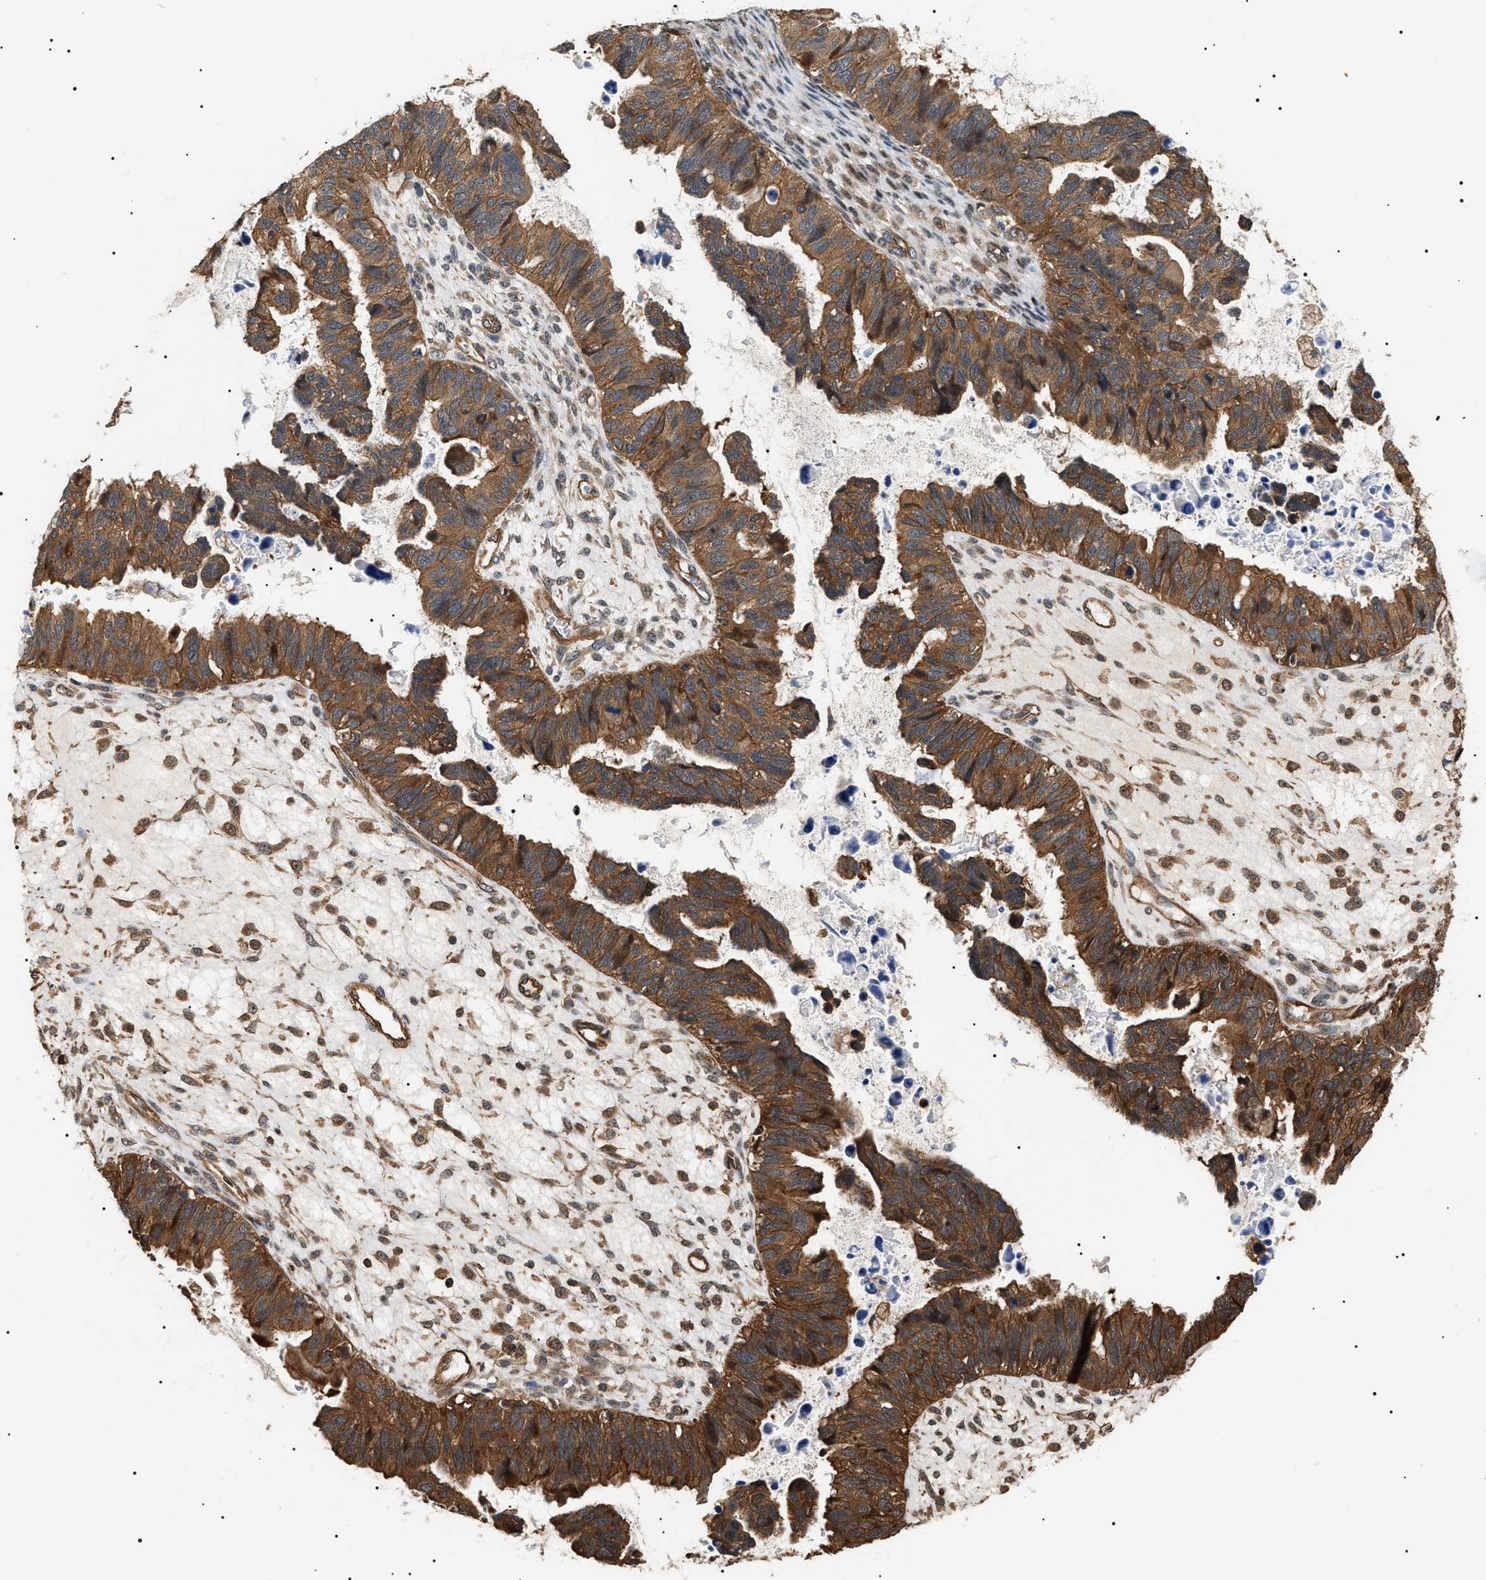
{"staining": {"intensity": "strong", "quantity": ">75%", "location": "cytoplasmic/membranous"}, "tissue": "ovarian cancer", "cell_type": "Tumor cells", "image_type": "cancer", "snomed": [{"axis": "morphology", "description": "Cystadenocarcinoma, serous, NOS"}, {"axis": "topography", "description": "Ovary"}], "caption": "The micrograph displays immunohistochemical staining of ovarian cancer. There is strong cytoplasmic/membranous positivity is seen in approximately >75% of tumor cells. (DAB (3,3'-diaminobenzidine) IHC, brown staining for protein, blue staining for nuclei).", "gene": "SH3GLB2", "patient": {"sex": "female", "age": 79}}